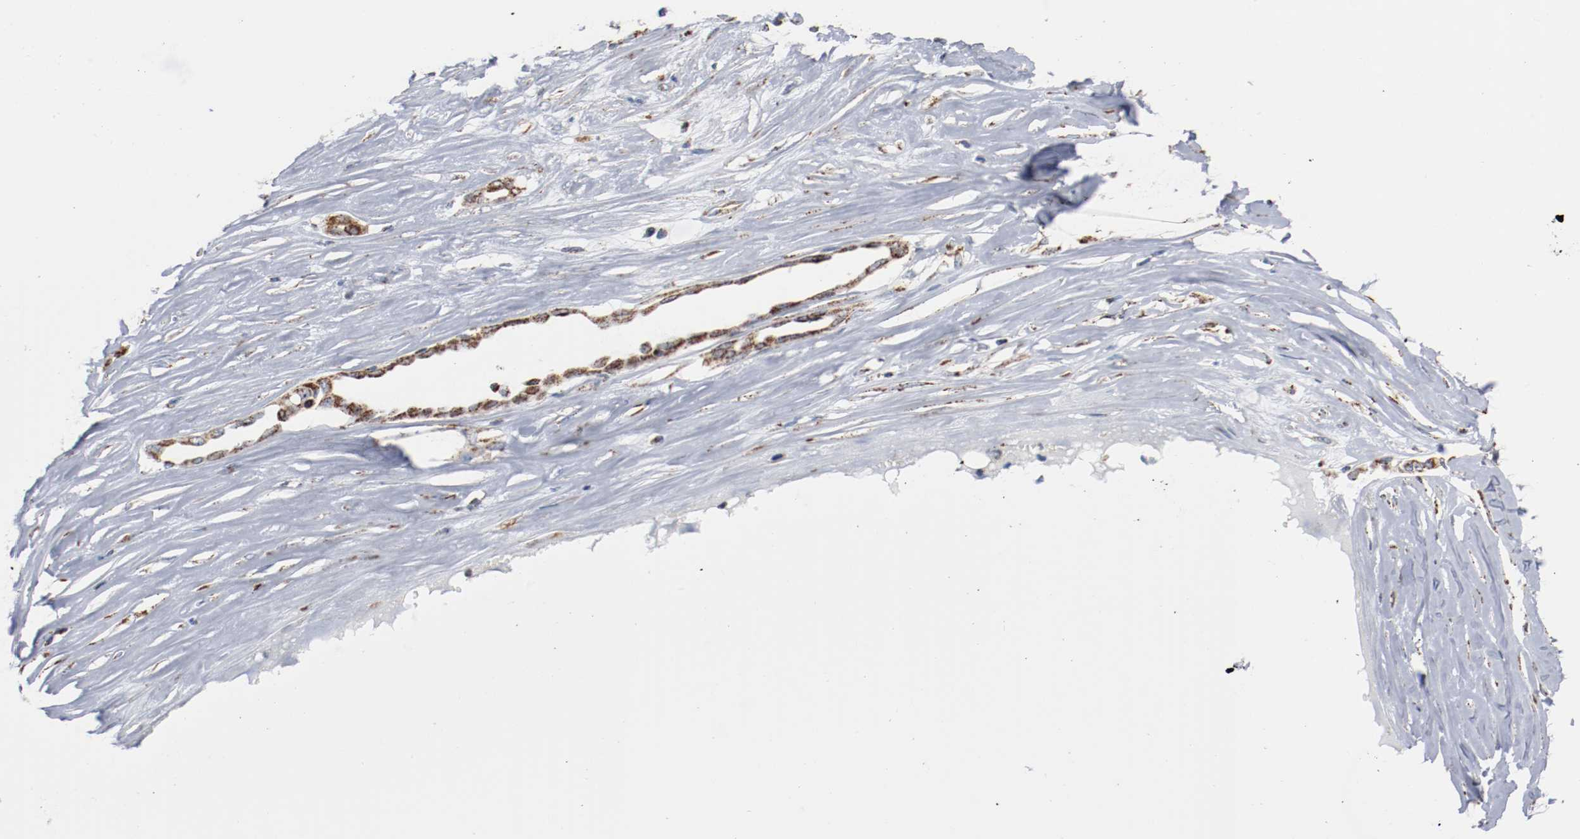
{"staining": {"intensity": "moderate", "quantity": ">75%", "location": "cytoplasmic/membranous"}, "tissue": "ovarian cancer", "cell_type": "Tumor cells", "image_type": "cancer", "snomed": [{"axis": "morphology", "description": "Cystadenocarcinoma, serous, NOS"}, {"axis": "topography", "description": "Ovary"}], "caption": "Immunohistochemistry (IHC) image of neoplastic tissue: ovarian serous cystadenocarcinoma stained using IHC reveals medium levels of moderate protein expression localized specifically in the cytoplasmic/membranous of tumor cells, appearing as a cytoplasmic/membranous brown color.", "gene": "NDUFS4", "patient": {"sex": "female", "age": 54}}